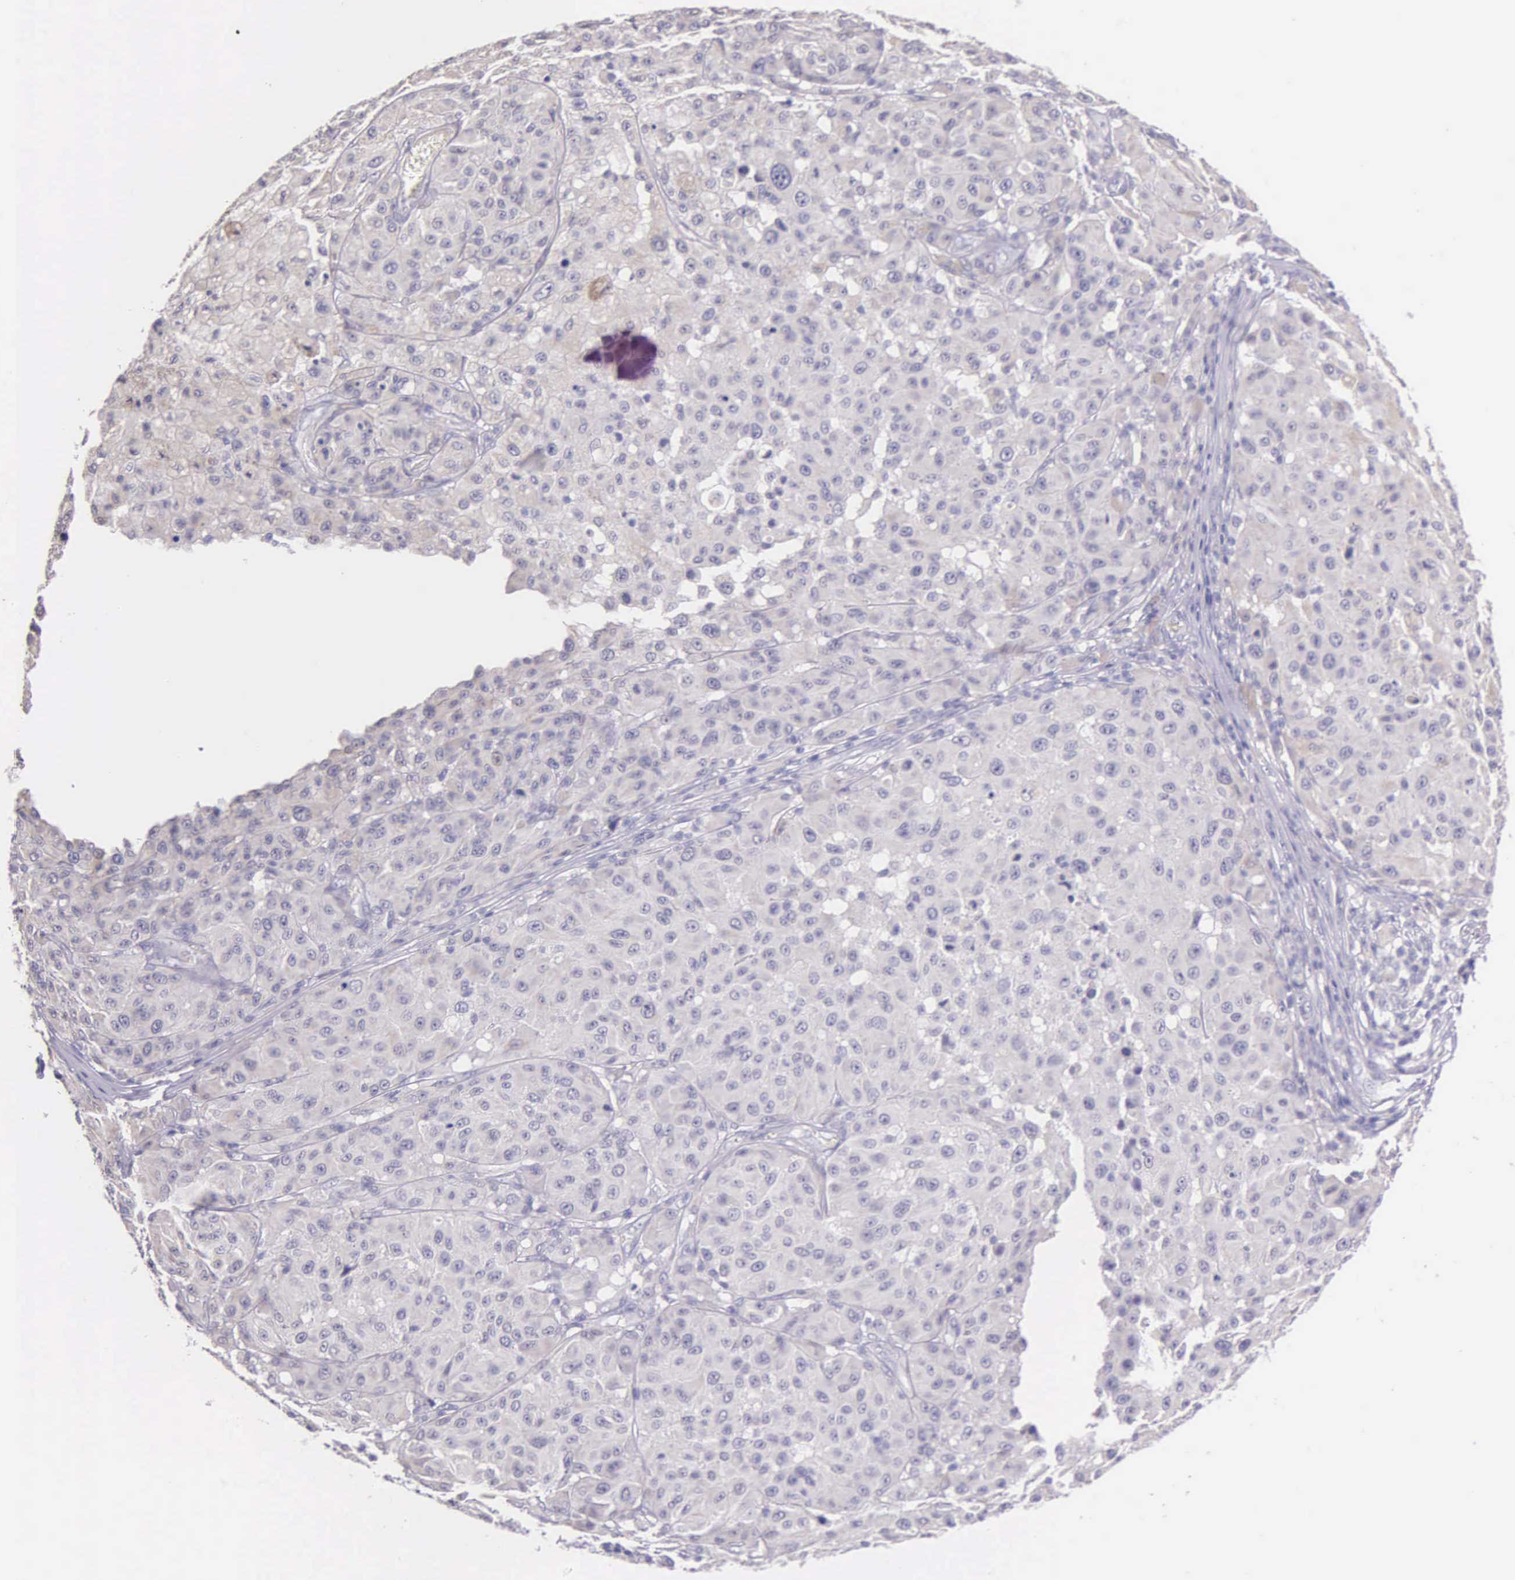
{"staining": {"intensity": "negative", "quantity": "none", "location": "none"}, "tissue": "melanoma", "cell_type": "Tumor cells", "image_type": "cancer", "snomed": [{"axis": "morphology", "description": "Malignant melanoma, NOS"}, {"axis": "topography", "description": "Skin"}], "caption": "Malignant melanoma was stained to show a protein in brown. There is no significant positivity in tumor cells.", "gene": "THSD7A", "patient": {"sex": "female", "age": 77}}